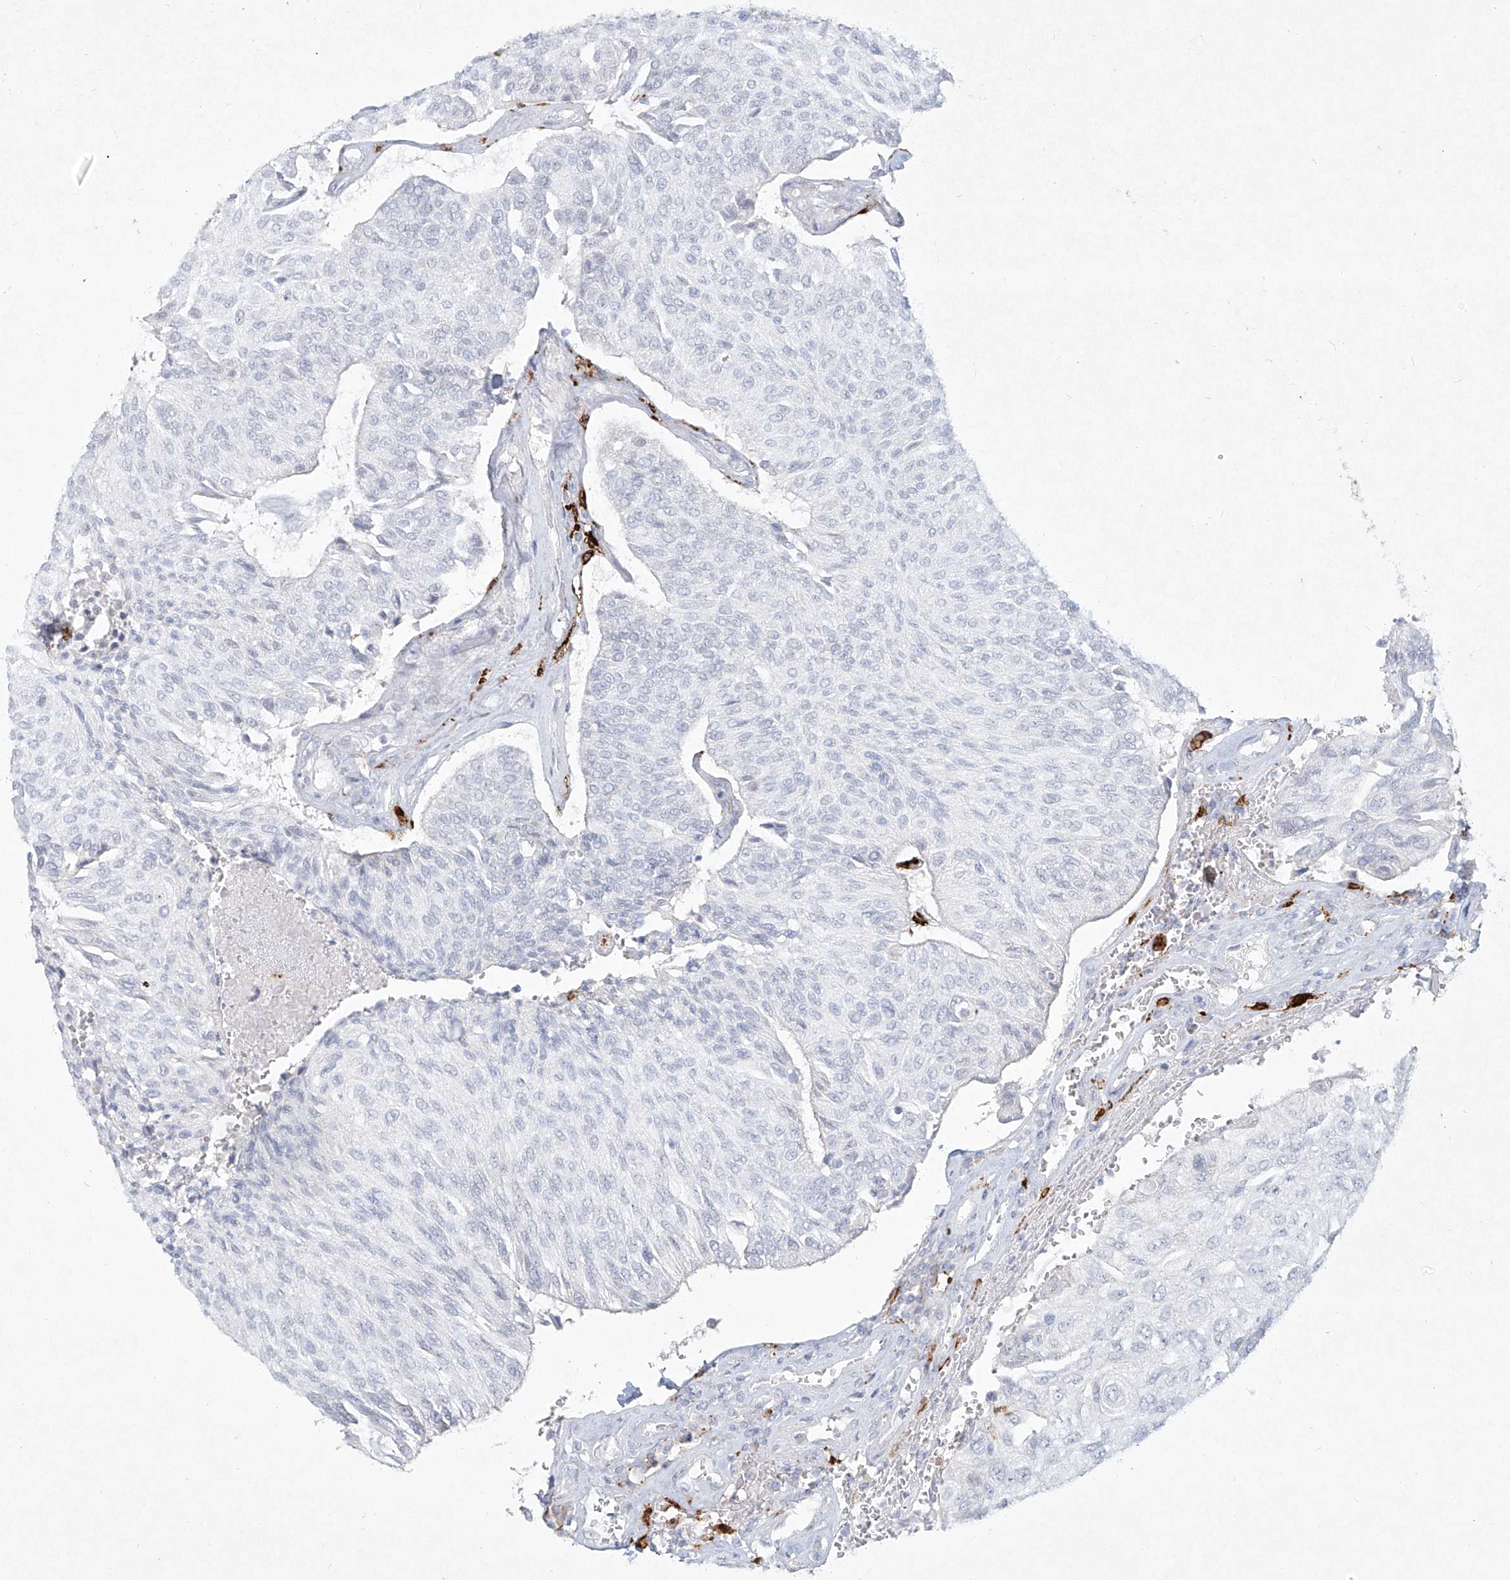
{"staining": {"intensity": "negative", "quantity": "none", "location": "none"}, "tissue": "urothelial cancer", "cell_type": "Tumor cells", "image_type": "cancer", "snomed": [{"axis": "morphology", "description": "Urothelial carcinoma, High grade"}, {"axis": "topography", "description": "Urinary bladder"}], "caption": "DAB immunohistochemical staining of urothelial cancer demonstrates no significant positivity in tumor cells.", "gene": "CD209", "patient": {"sex": "male", "age": 66}}